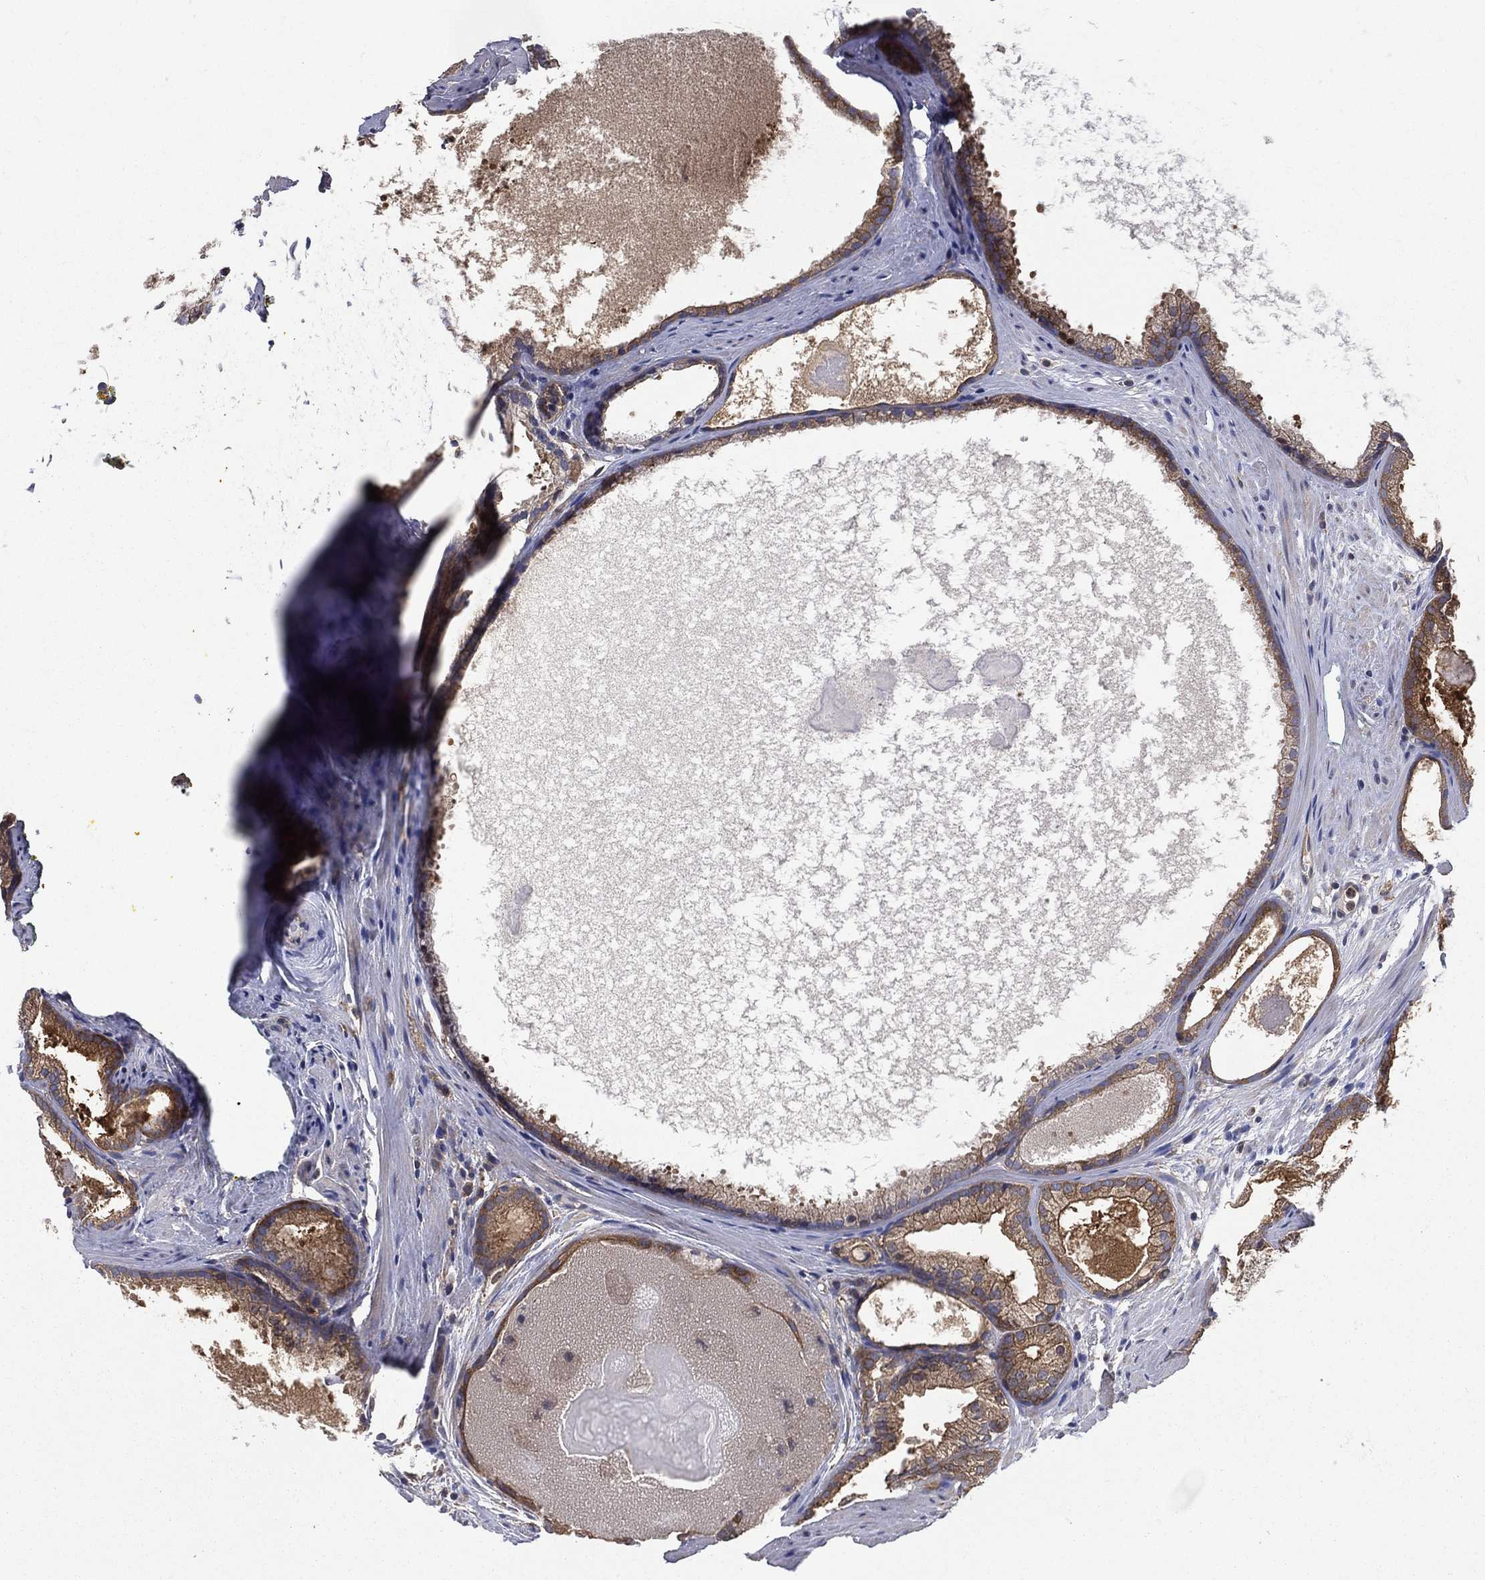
{"staining": {"intensity": "moderate", "quantity": ">75%", "location": "cytoplasmic/membranous"}, "tissue": "prostate cancer", "cell_type": "Tumor cells", "image_type": "cancer", "snomed": [{"axis": "morphology", "description": "Adenocarcinoma, High grade"}, {"axis": "topography", "description": "Prostate and seminal vesicle, NOS"}], "caption": "This micrograph reveals prostate high-grade adenocarcinoma stained with immunohistochemistry (IHC) to label a protein in brown. The cytoplasmic/membranous of tumor cells show moderate positivity for the protein. Nuclei are counter-stained blue.", "gene": "SMPD3", "patient": {"sex": "male", "age": 62}}